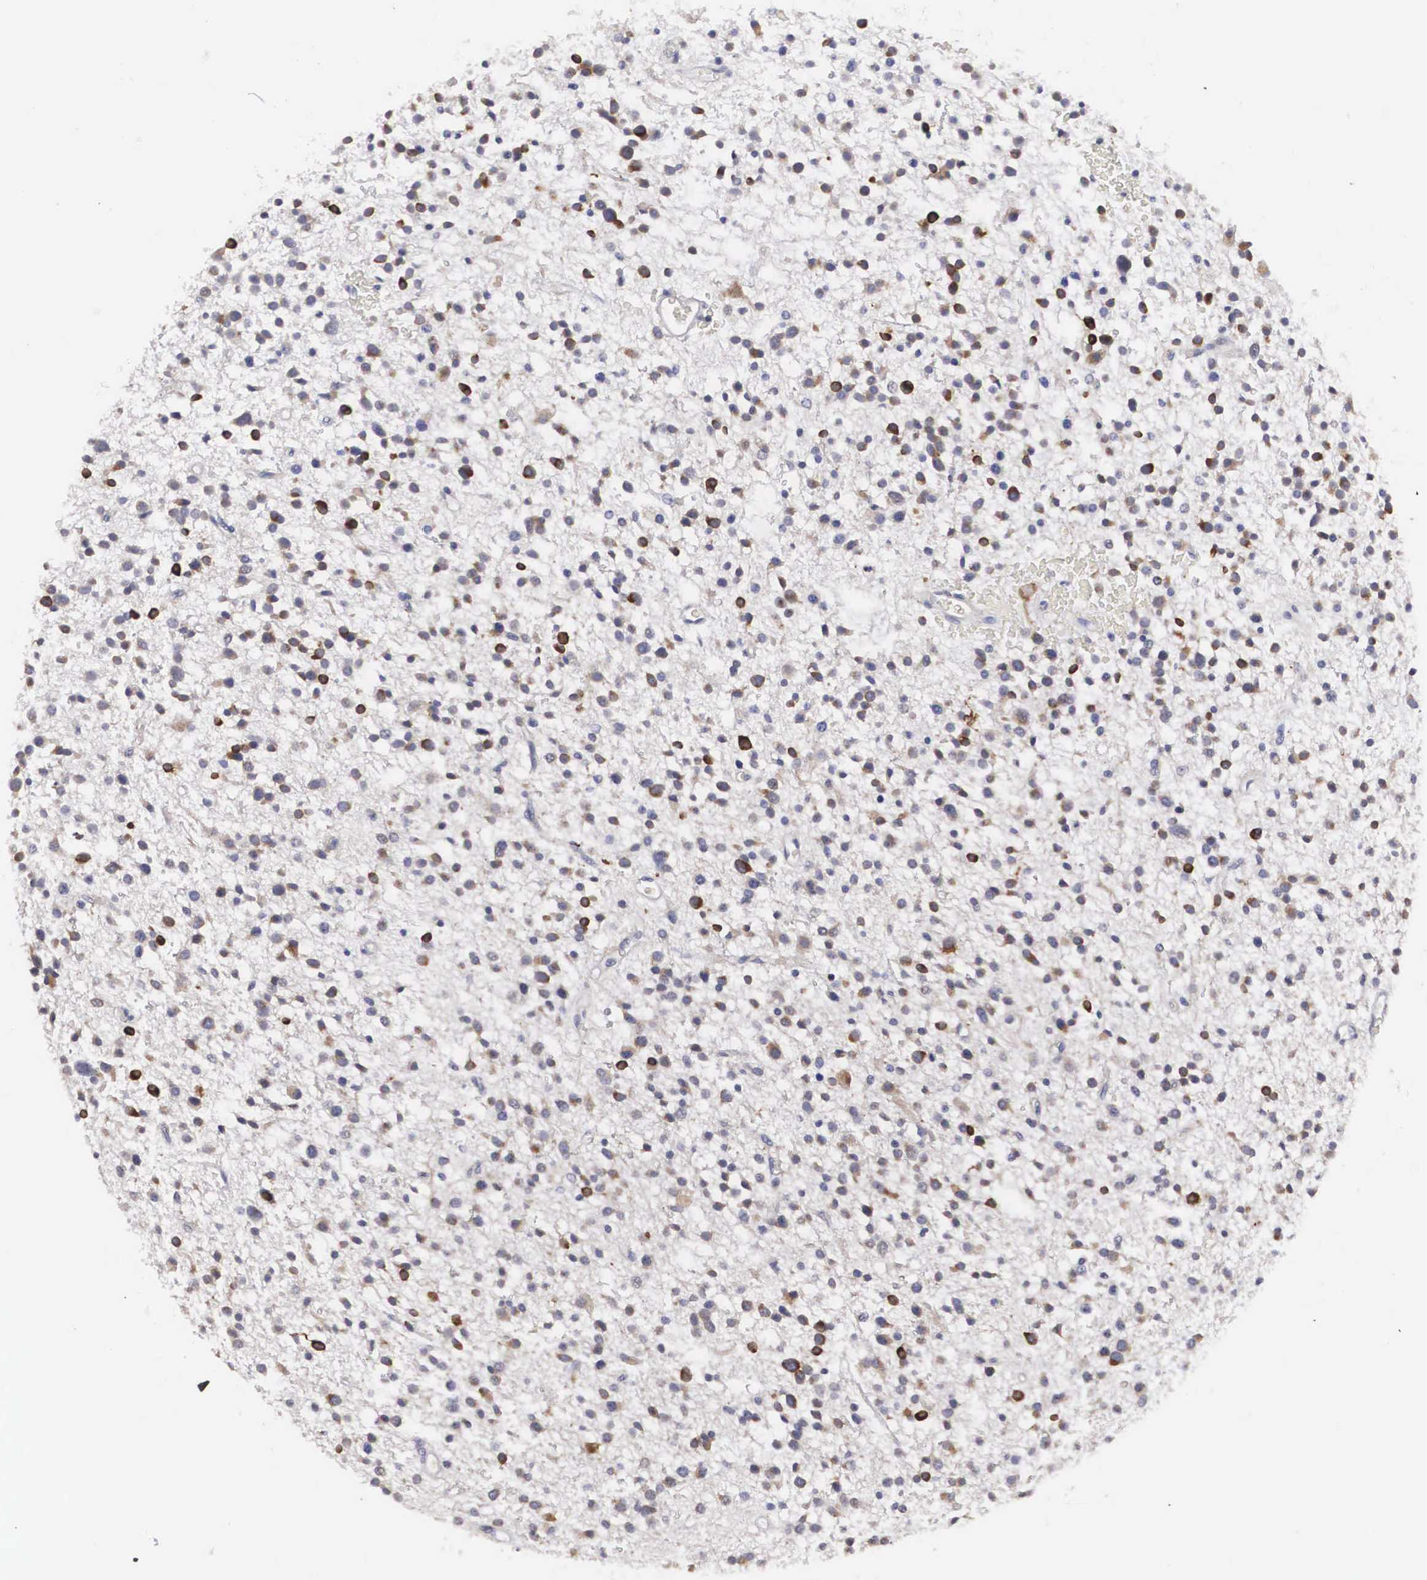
{"staining": {"intensity": "negative", "quantity": "none", "location": "none"}, "tissue": "glioma", "cell_type": "Tumor cells", "image_type": "cancer", "snomed": [{"axis": "morphology", "description": "Glioma, malignant, Low grade"}, {"axis": "topography", "description": "Brain"}], "caption": "Tumor cells show no significant staining in glioma. (DAB immunohistochemistry (IHC) with hematoxylin counter stain).", "gene": "ARMCX3", "patient": {"sex": "female", "age": 36}}